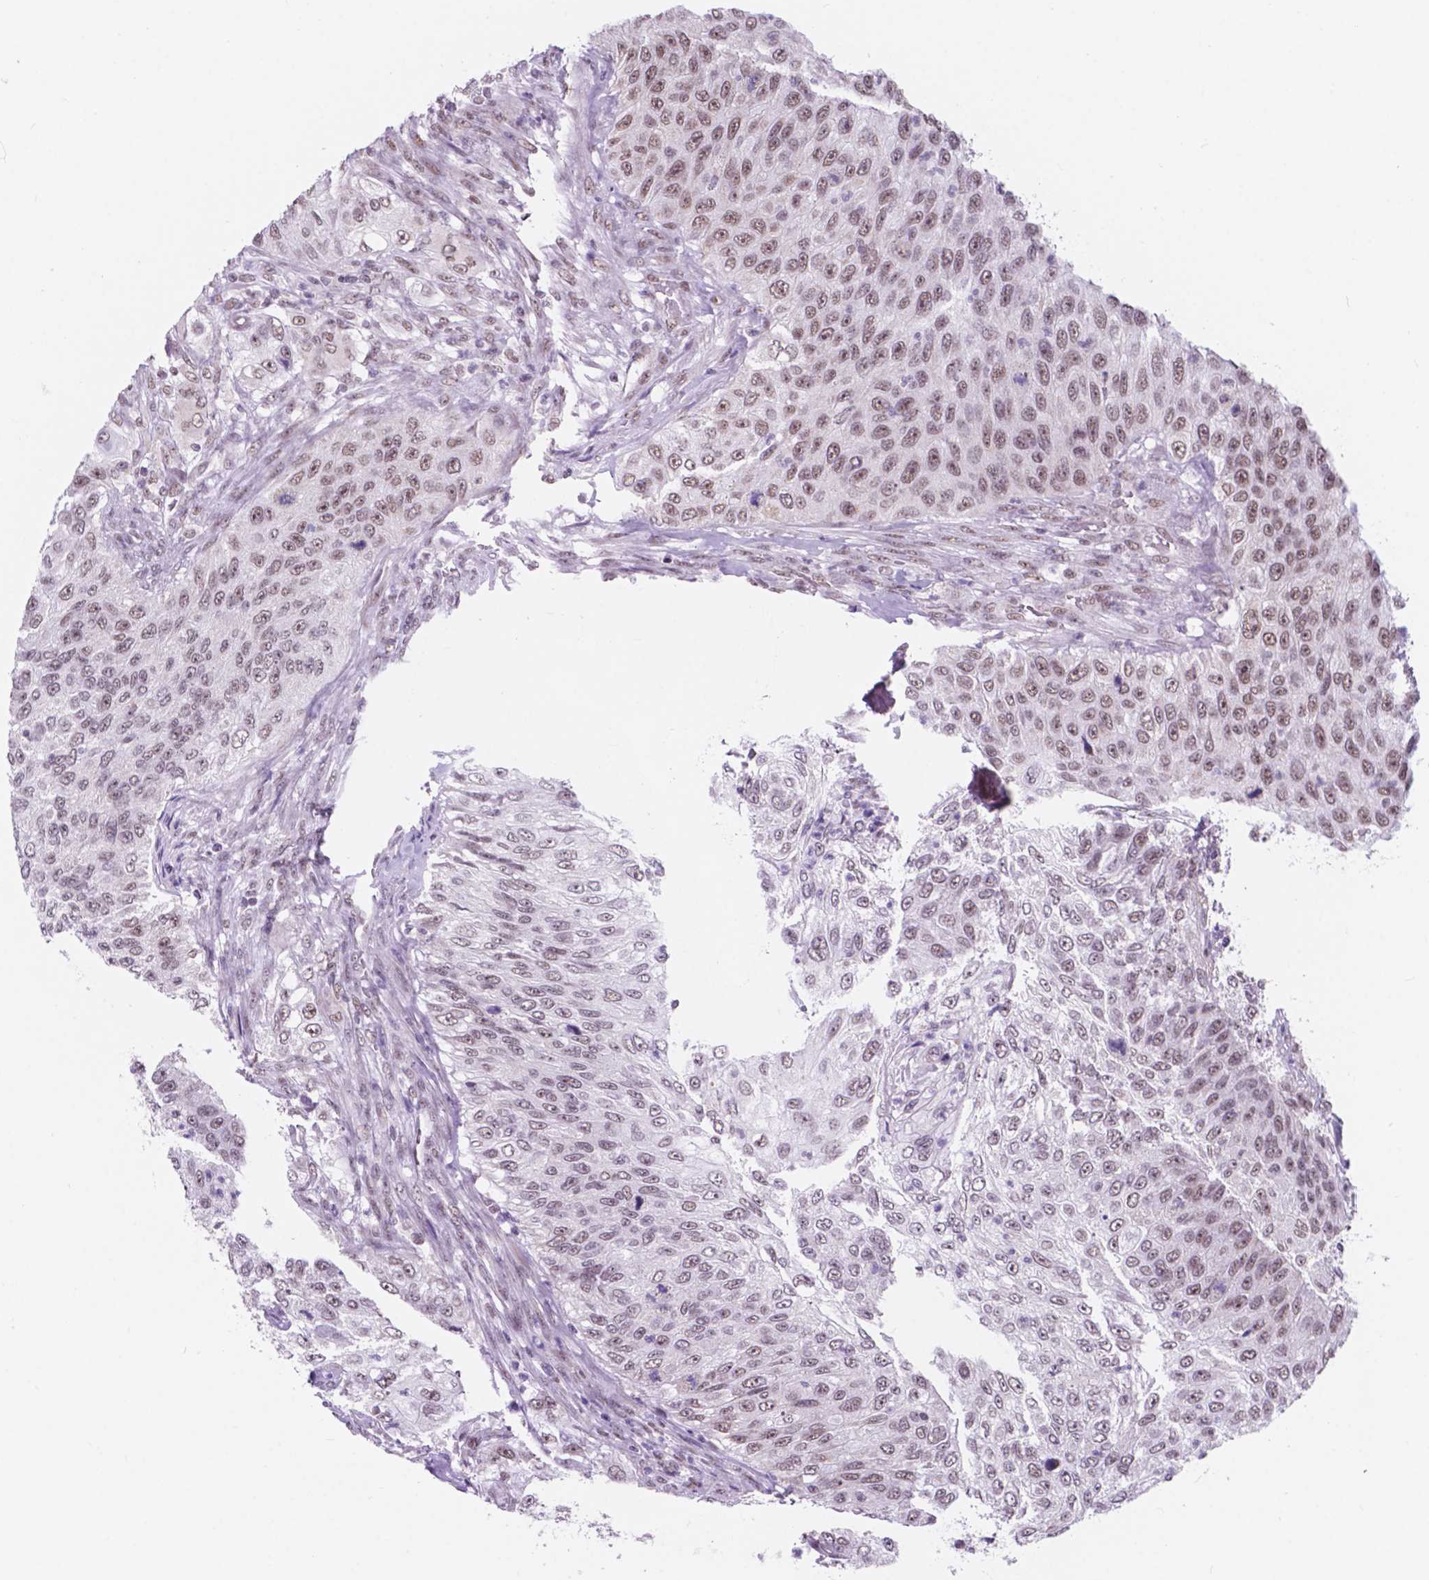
{"staining": {"intensity": "weak", "quantity": "25%-75%", "location": "nuclear"}, "tissue": "urothelial cancer", "cell_type": "Tumor cells", "image_type": "cancer", "snomed": [{"axis": "morphology", "description": "Urothelial carcinoma, High grade"}, {"axis": "topography", "description": "Urinary bladder"}], "caption": "Immunohistochemical staining of urothelial carcinoma (high-grade) displays low levels of weak nuclear protein expression in approximately 25%-75% of tumor cells.", "gene": "BCAS2", "patient": {"sex": "female", "age": 60}}